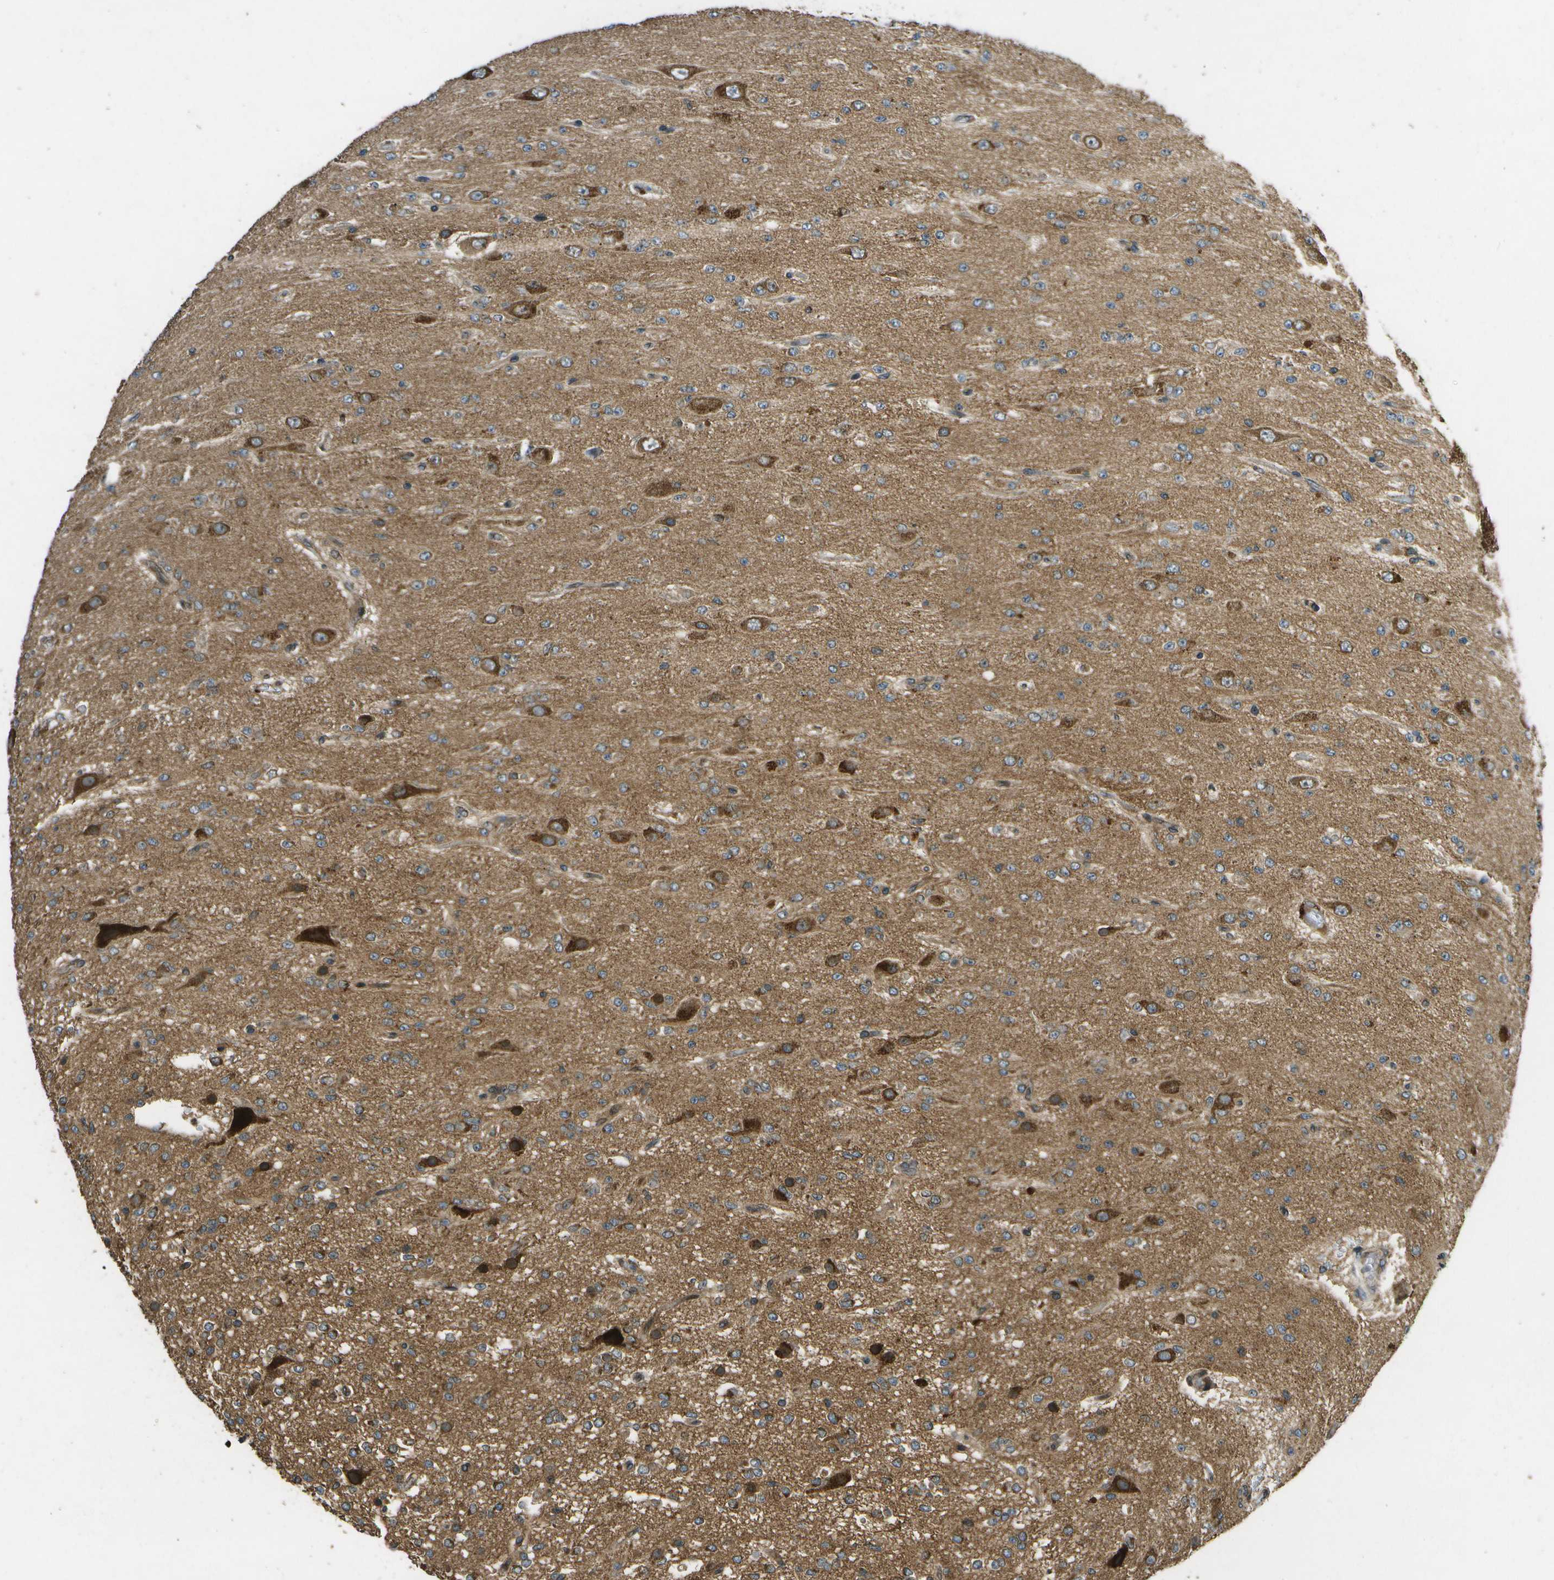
{"staining": {"intensity": "moderate", "quantity": ">75%", "location": "cytoplasmic/membranous"}, "tissue": "glioma", "cell_type": "Tumor cells", "image_type": "cancer", "snomed": [{"axis": "morphology", "description": "Glioma, malignant, Low grade"}, {"axis": "topography", "description": "Brain"}], "caption": "There is medium levels of moderate cytoplasmic/membranous staining in tumor cells of glioma, as demonstrated by immunohistochemical staining (brown color).", "gene": "HFE", "patient": {"sex": "male", "age": 38}}